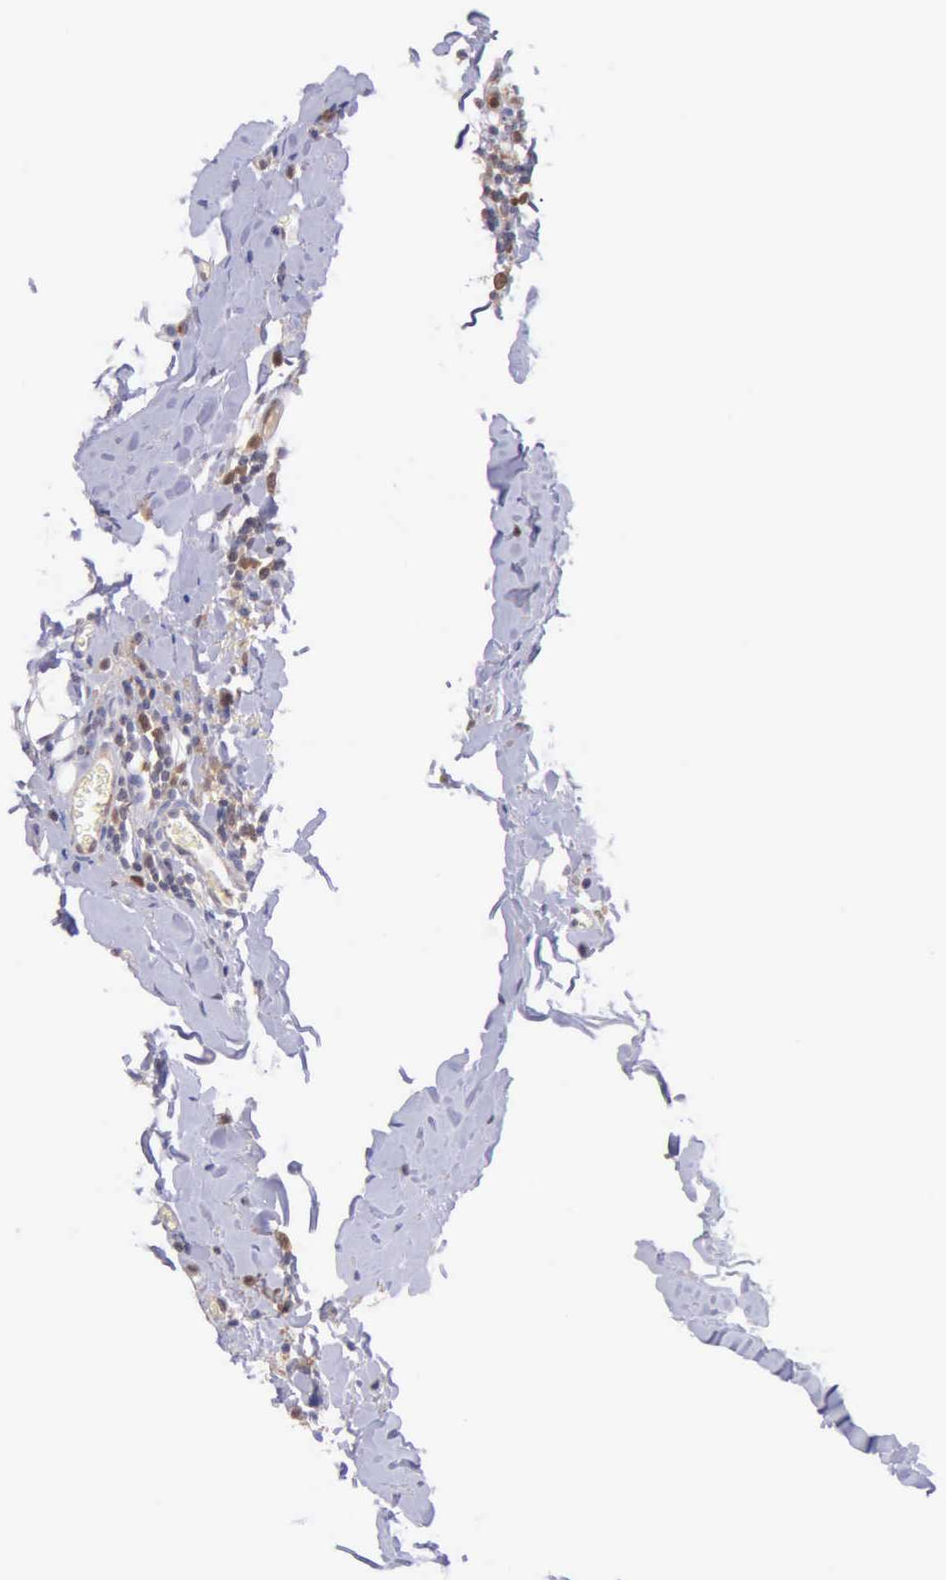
{"staining": {"intensity": "weak", "quantity": ">75%", "location": "cytoplasmic/membranous"}, "tissue": "breast cancer", "cell_type": "Tumor cells", "image_type": "cancer", "snomed": [{"axis": "morphology", "description": "Lobular carcinoma"}, {"axis": "topography", "description": "Breast"}], "caption": "This is a micrograph of immunohistochemistry staining of breast lobular carcinoma, which shows weak expression in the cytoplasmic/membranous of tumor cells.", "gene": "BID", "patient": {"sex": "female", "age": 57}}